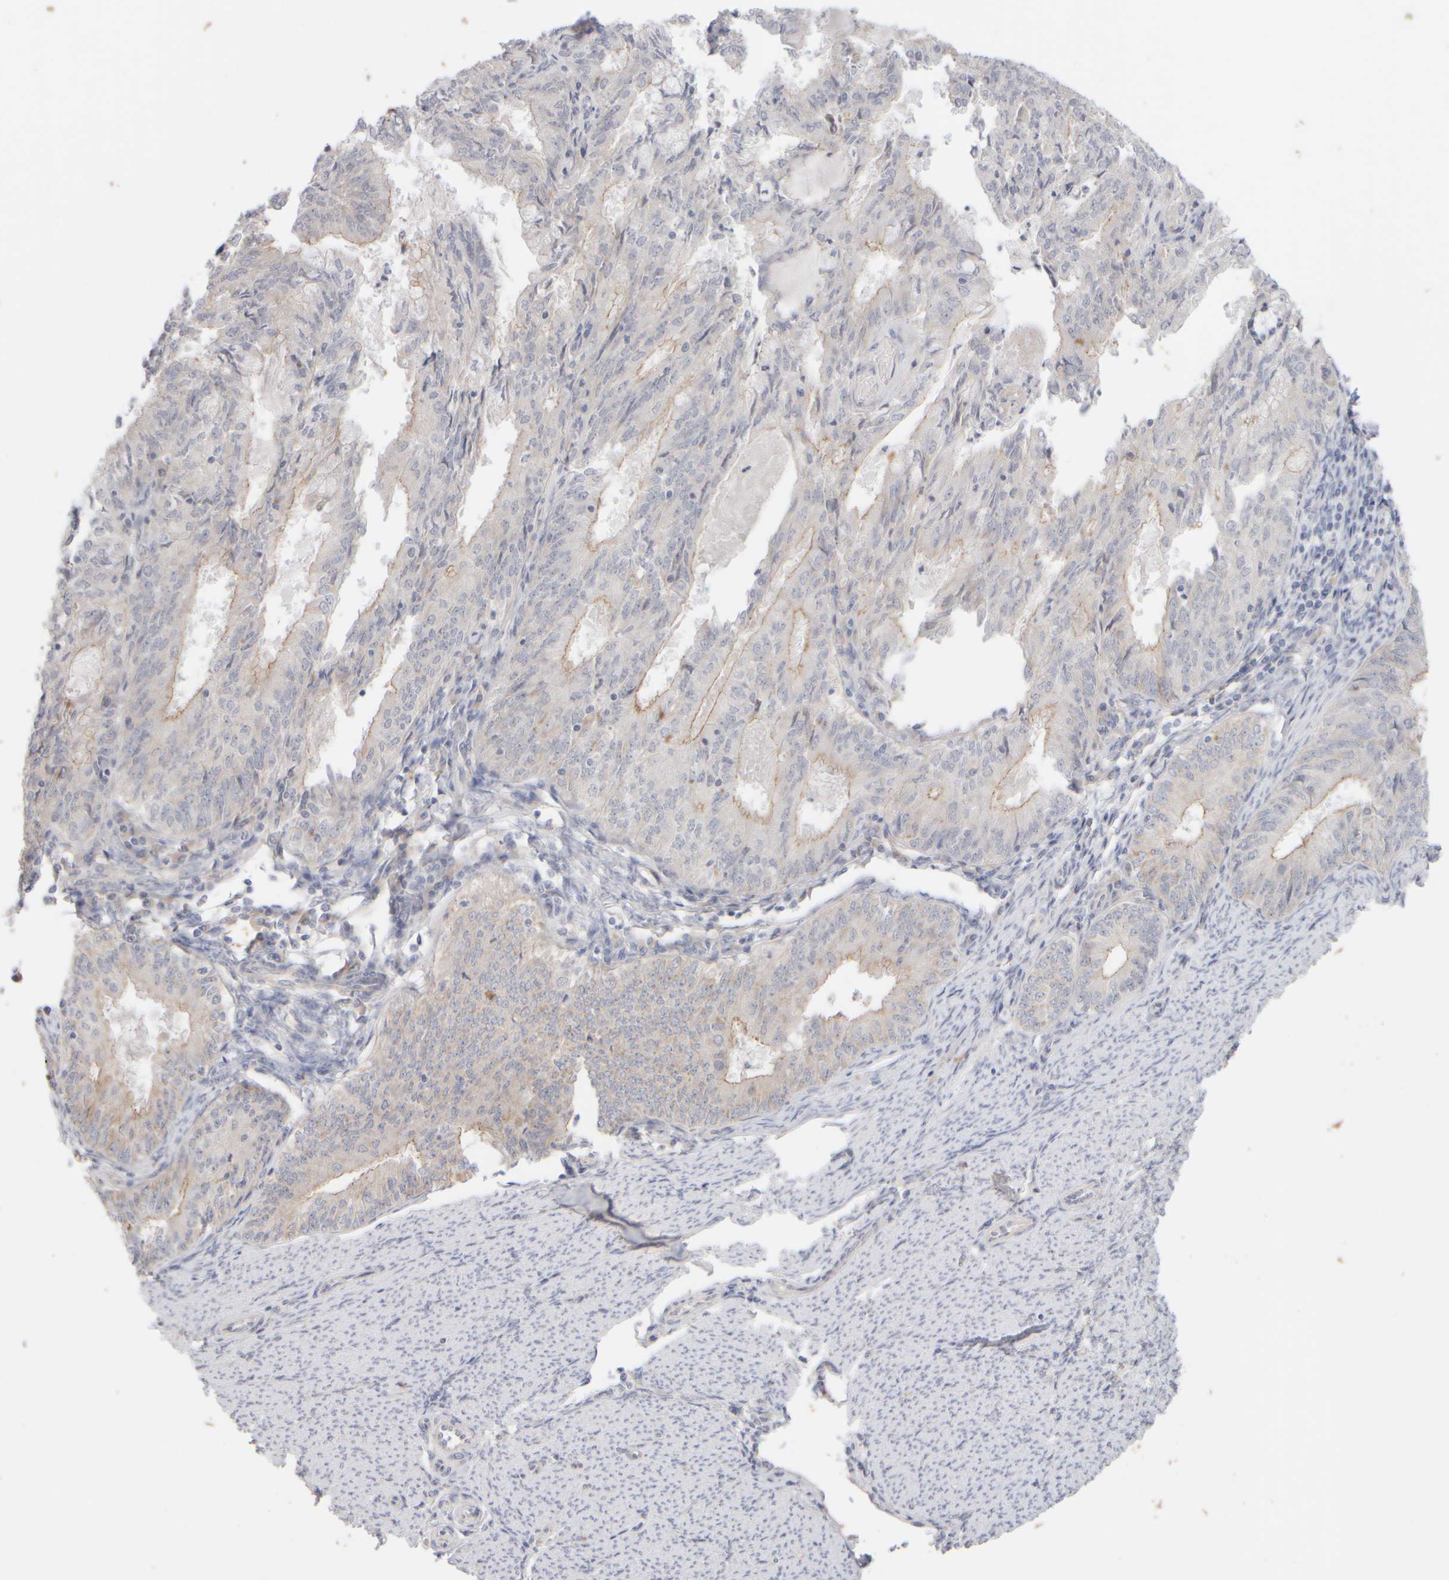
{"staining": {"intensity": "negative", "quantity": "none", "location": "none"}, "tissue": "endometrial cancer", "cell_type": "Tumor cells", "image_type": "cancer", "snomed": [{"axis": "morphology", "description": "Adenocarcinoma, NOS"}, {"axis": "topography", "description": "Endometrium"}], "caption": "Immunohistochemical staining of adenocarcinoma (endometrial) displays no significant positivity in tumor cells.", "gene": "GOPC", "patient": {"sex": "female", "age": 57}}